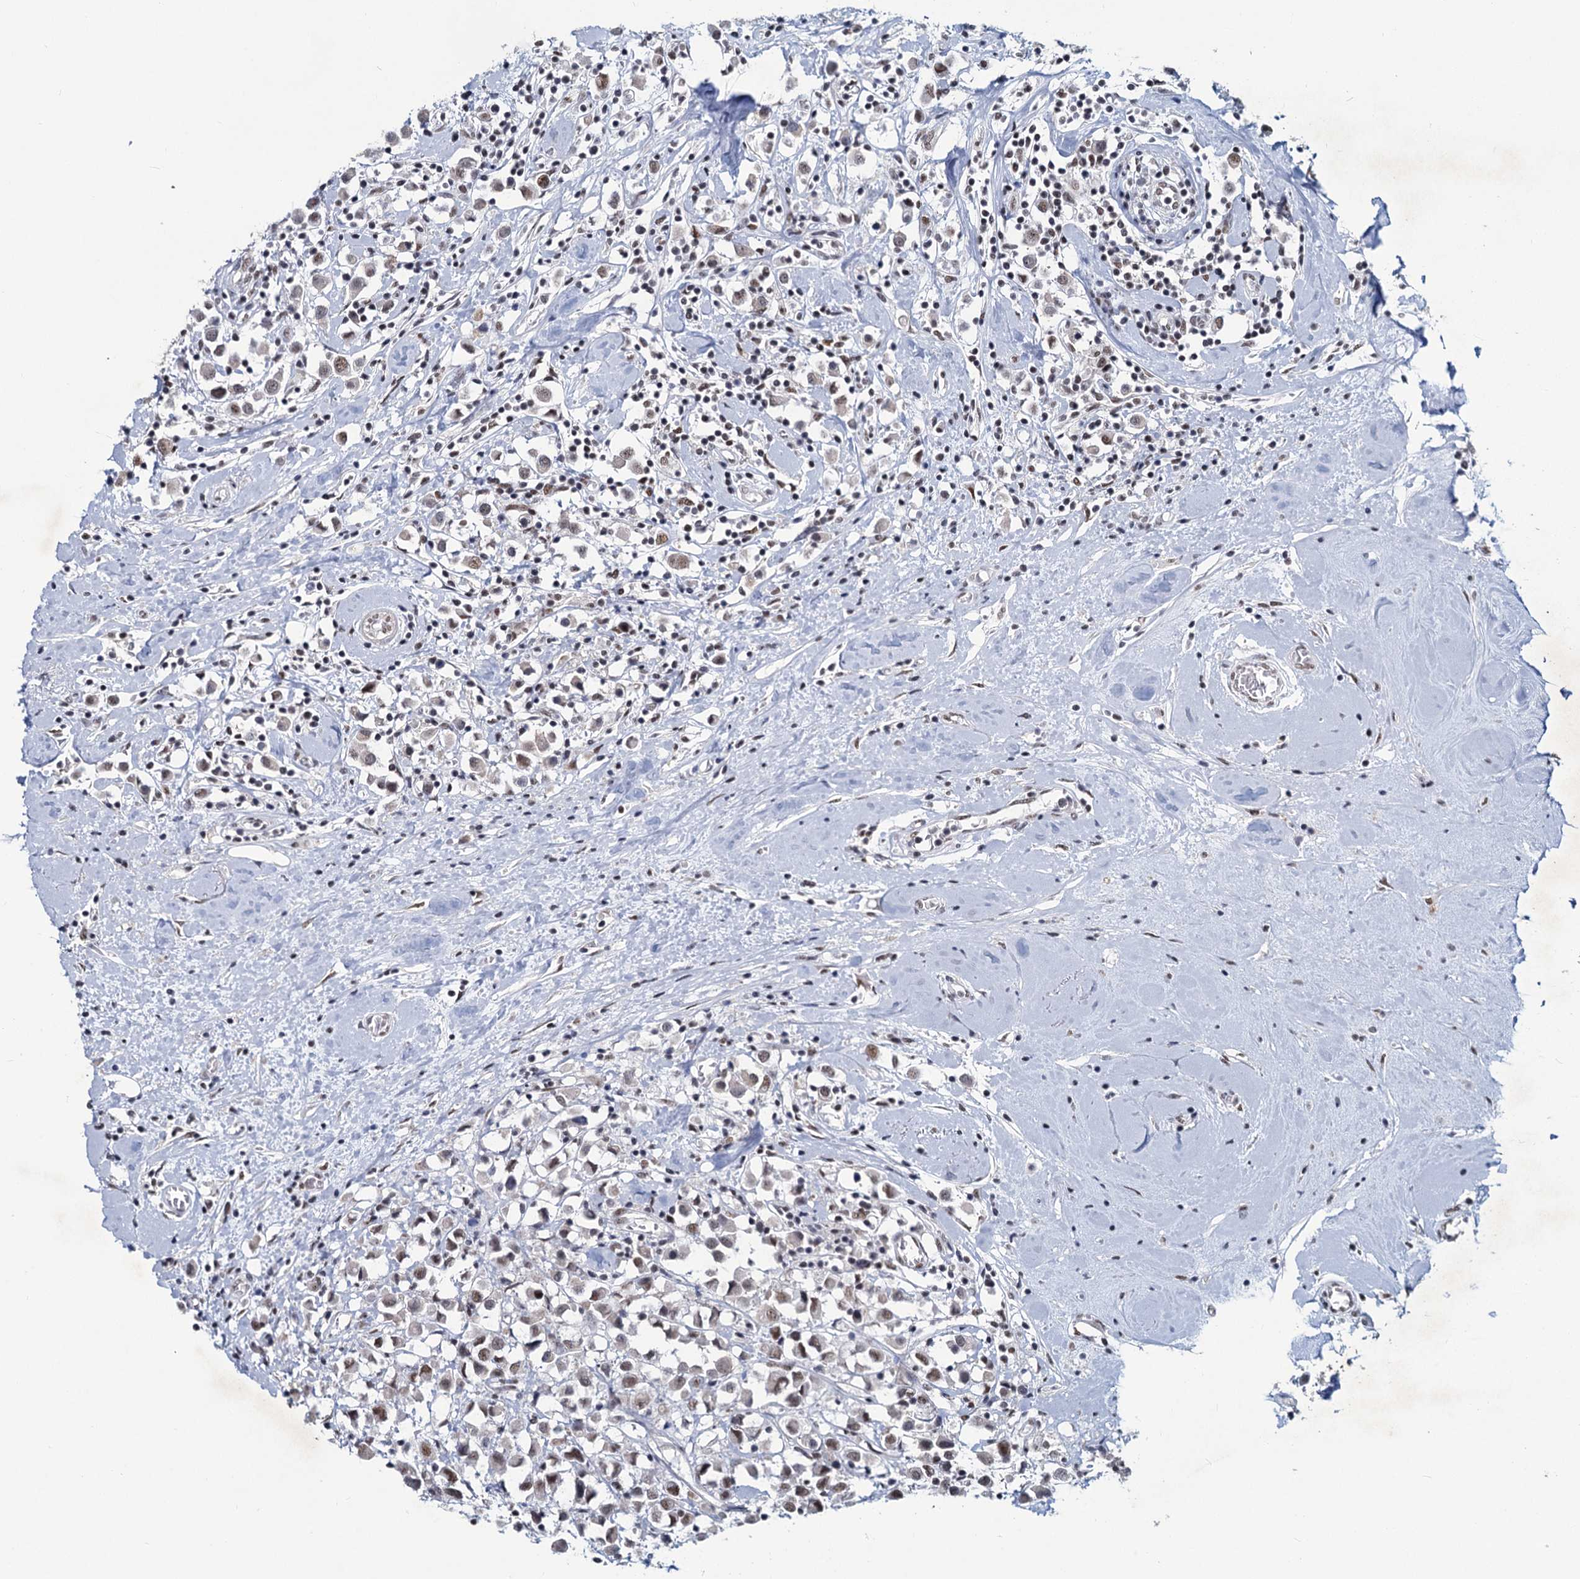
{"staining": {"intensity": "weak", "quantity": ">75%", "location": "nuclear"}, "tissue": "breast cancer", "cell_type": "Tumor cells", "image_type": "cancer", "snomed": [{"axis": "morphology", "description": "Duct carcinoma"}, {"axis": "topography", "description": "Breast"}], "caption": "This image displays breast invasive ductal carcinoma stained with immunohistochemistry to label a protein in brown. The nuclear of tumor cells show weak positivity for the protein. Nuclei are counter-stained blue.", "gene": "METTL14", "patient": {"sex": "female", "age": 61}}